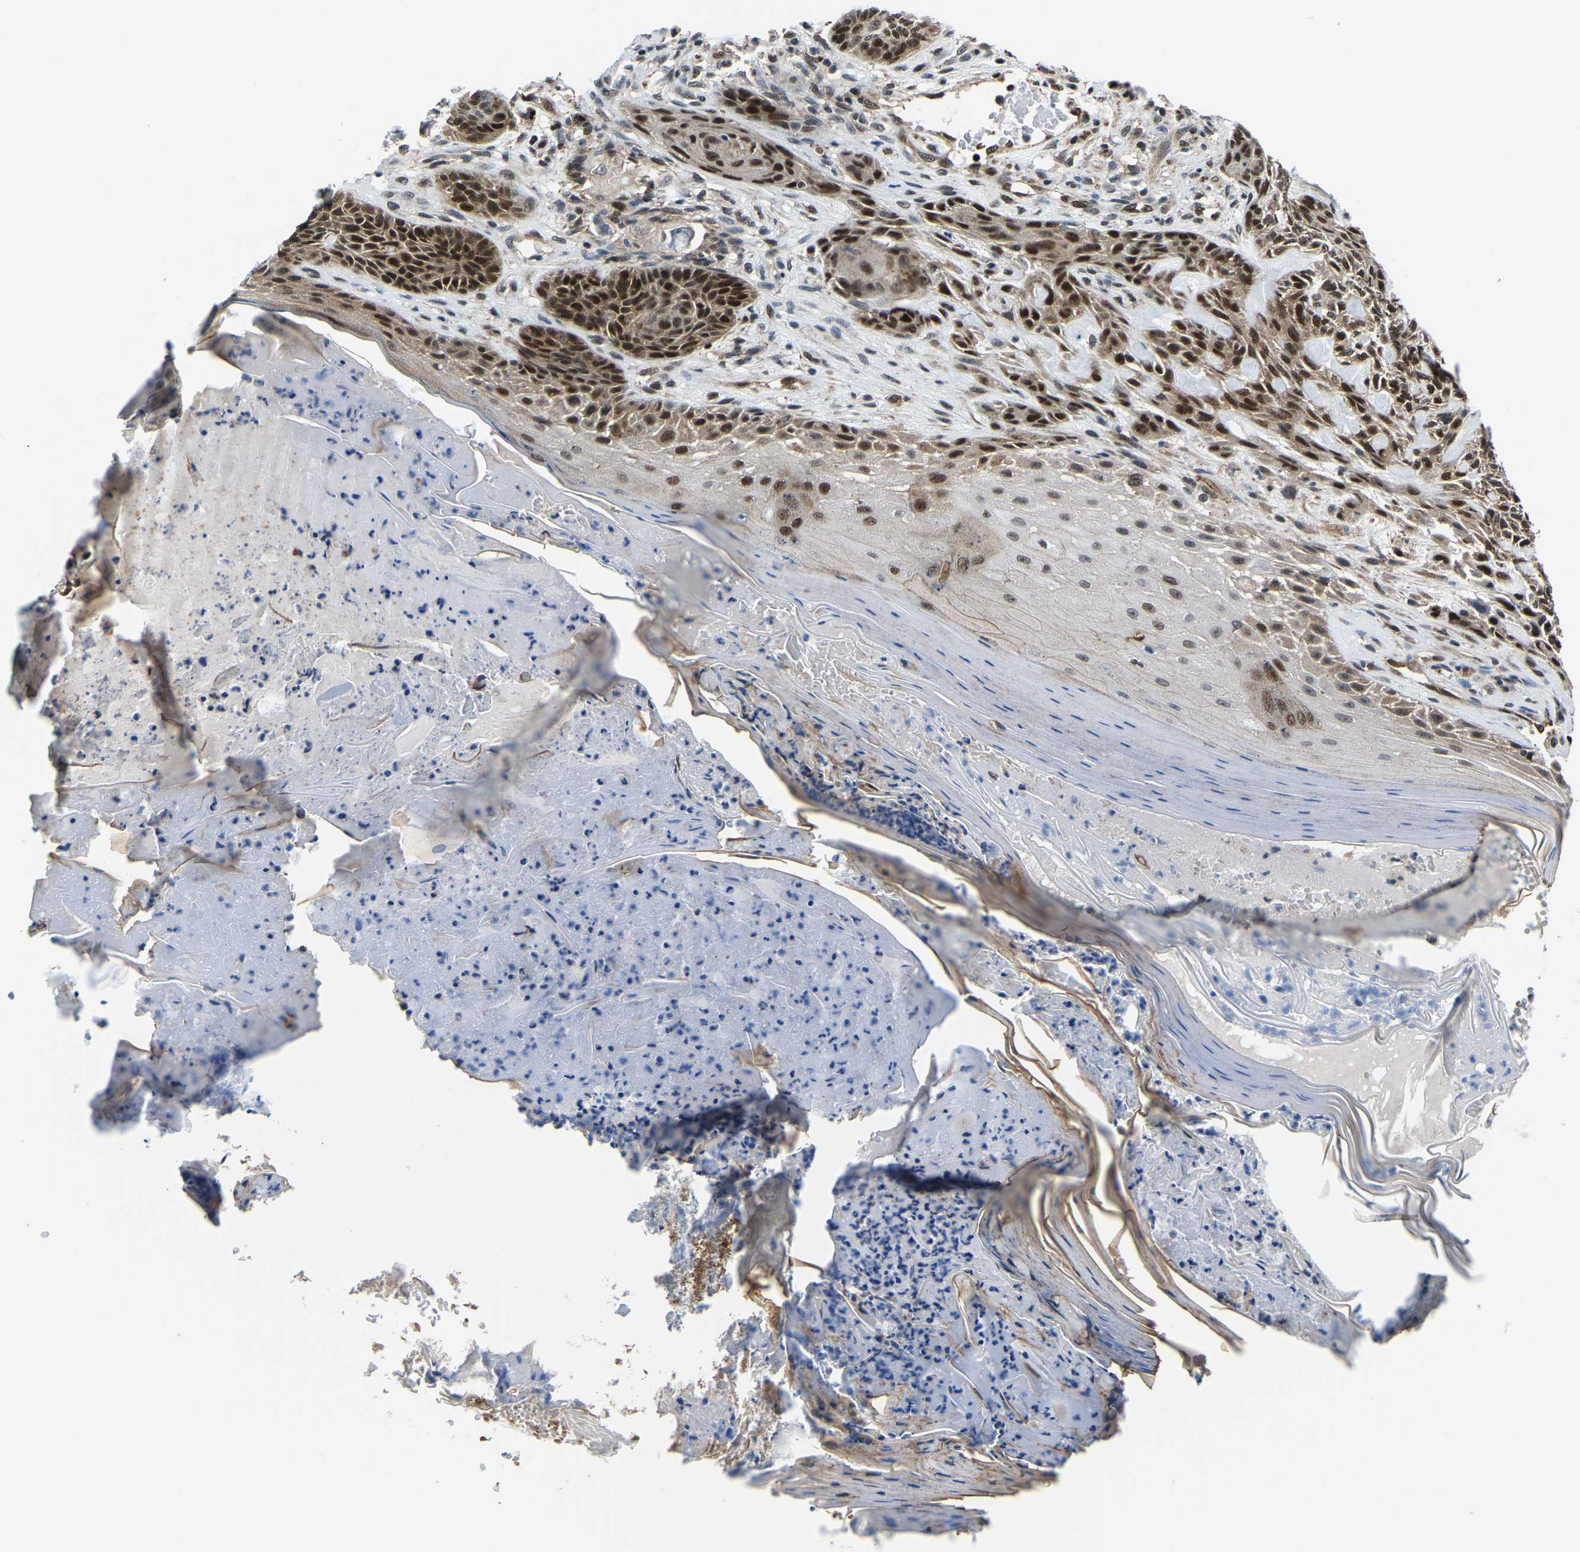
{"staining": {"intensity": "strong", "quantity": ">75%", "location": "nuclear"}, "tissue": "skin cancer", "cell_type": "Tumor cells", "image_type": "cancer", "snomed": [{"axis": "morphology", "description": "Basal cell carcinoma"}, {"axis": "topography", "description": "Skin"}], "caption": "Skin cancer (basal cell carcinoma) stained with DAB (3,3'-diaminobenzidine) immunohistochemistry demonstrates high levels of strong nuclear expression in about >75% of tumor cells.", "gene": "DFFA", "patient": {"sex": "male", "age": 55}}